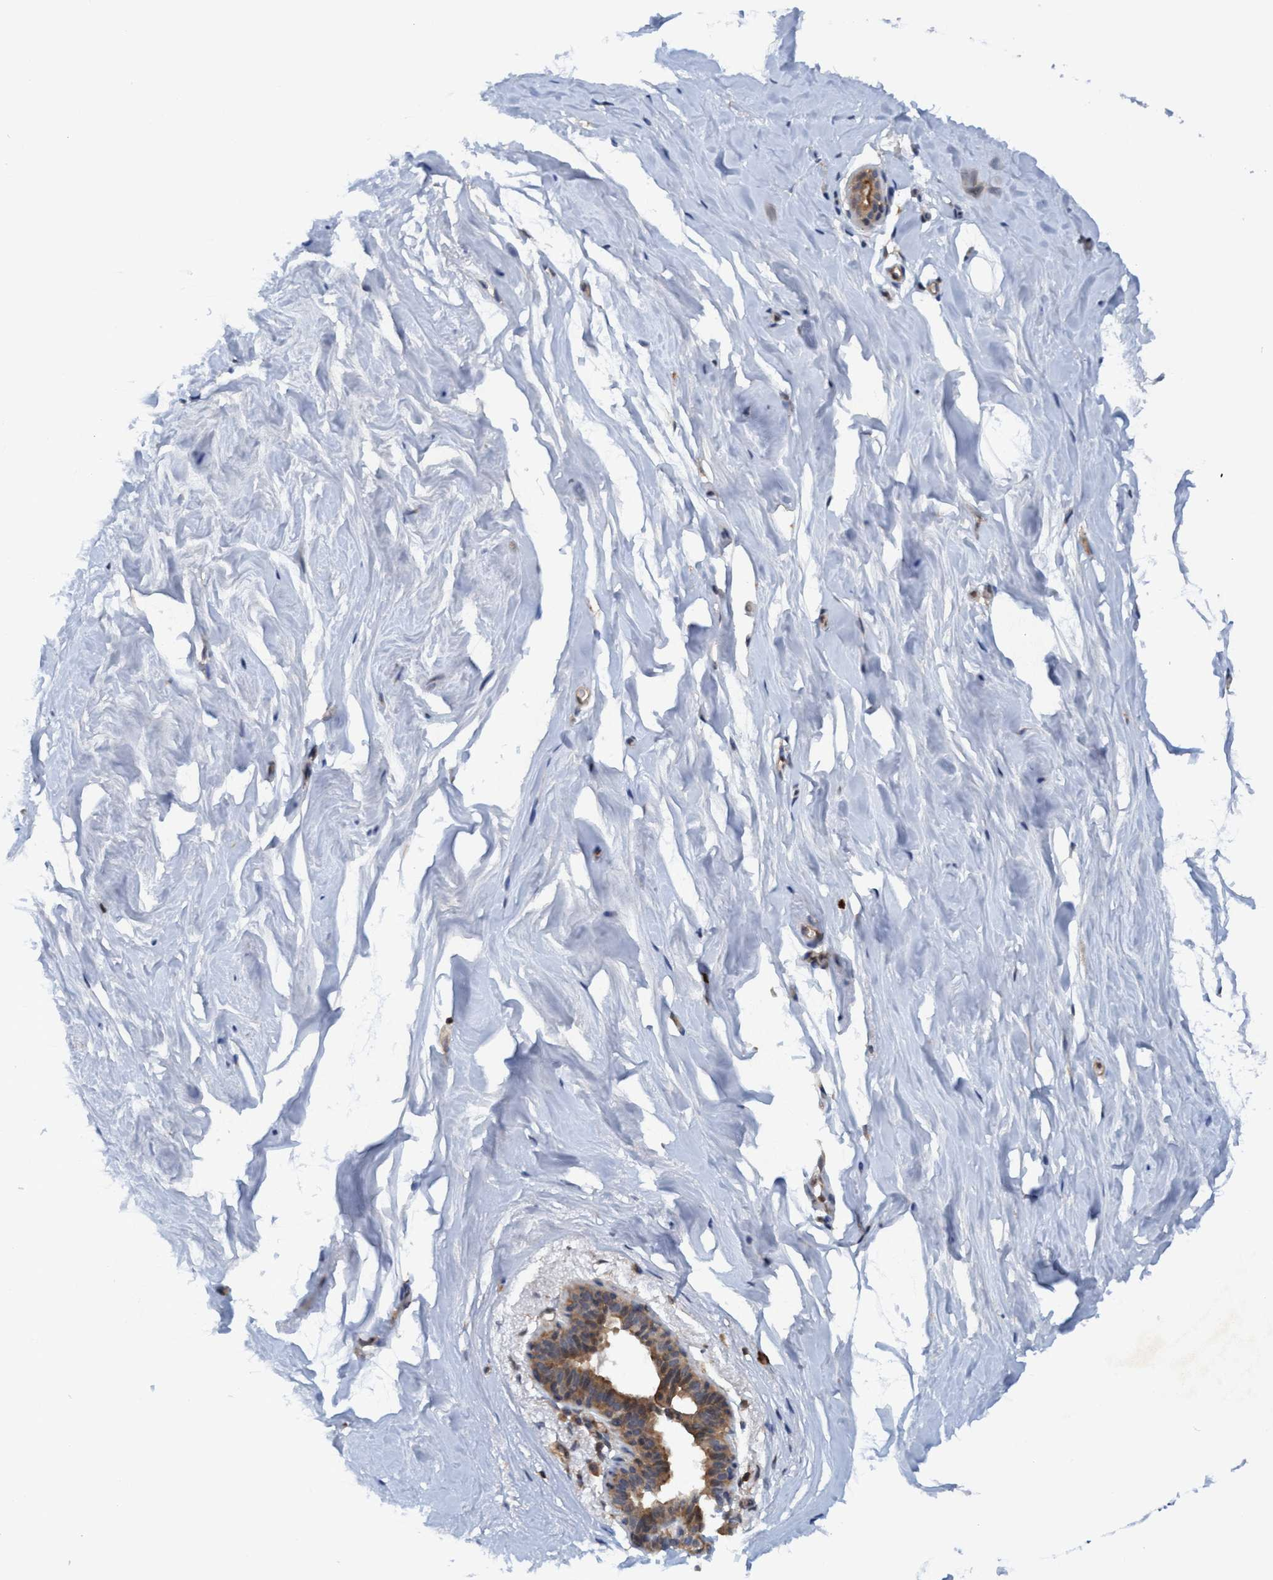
{"staining": {"intensity": "negative", "quantity": "none", "location": "none"}, "tissue": "breast", "cell_type": "Adipocytes", "image_type": "normal", "snomed": [{"axis": "morphology", "description": "Normal tissue, NOS"}, {"axis": "topography", "description": "Breast"}], "caption": "This is an IHC histopathology image of benign human breast. There is no positivity in adipocytes.", "gene": "TRIM65", "patient": {"sex": "female", "age": 62}}